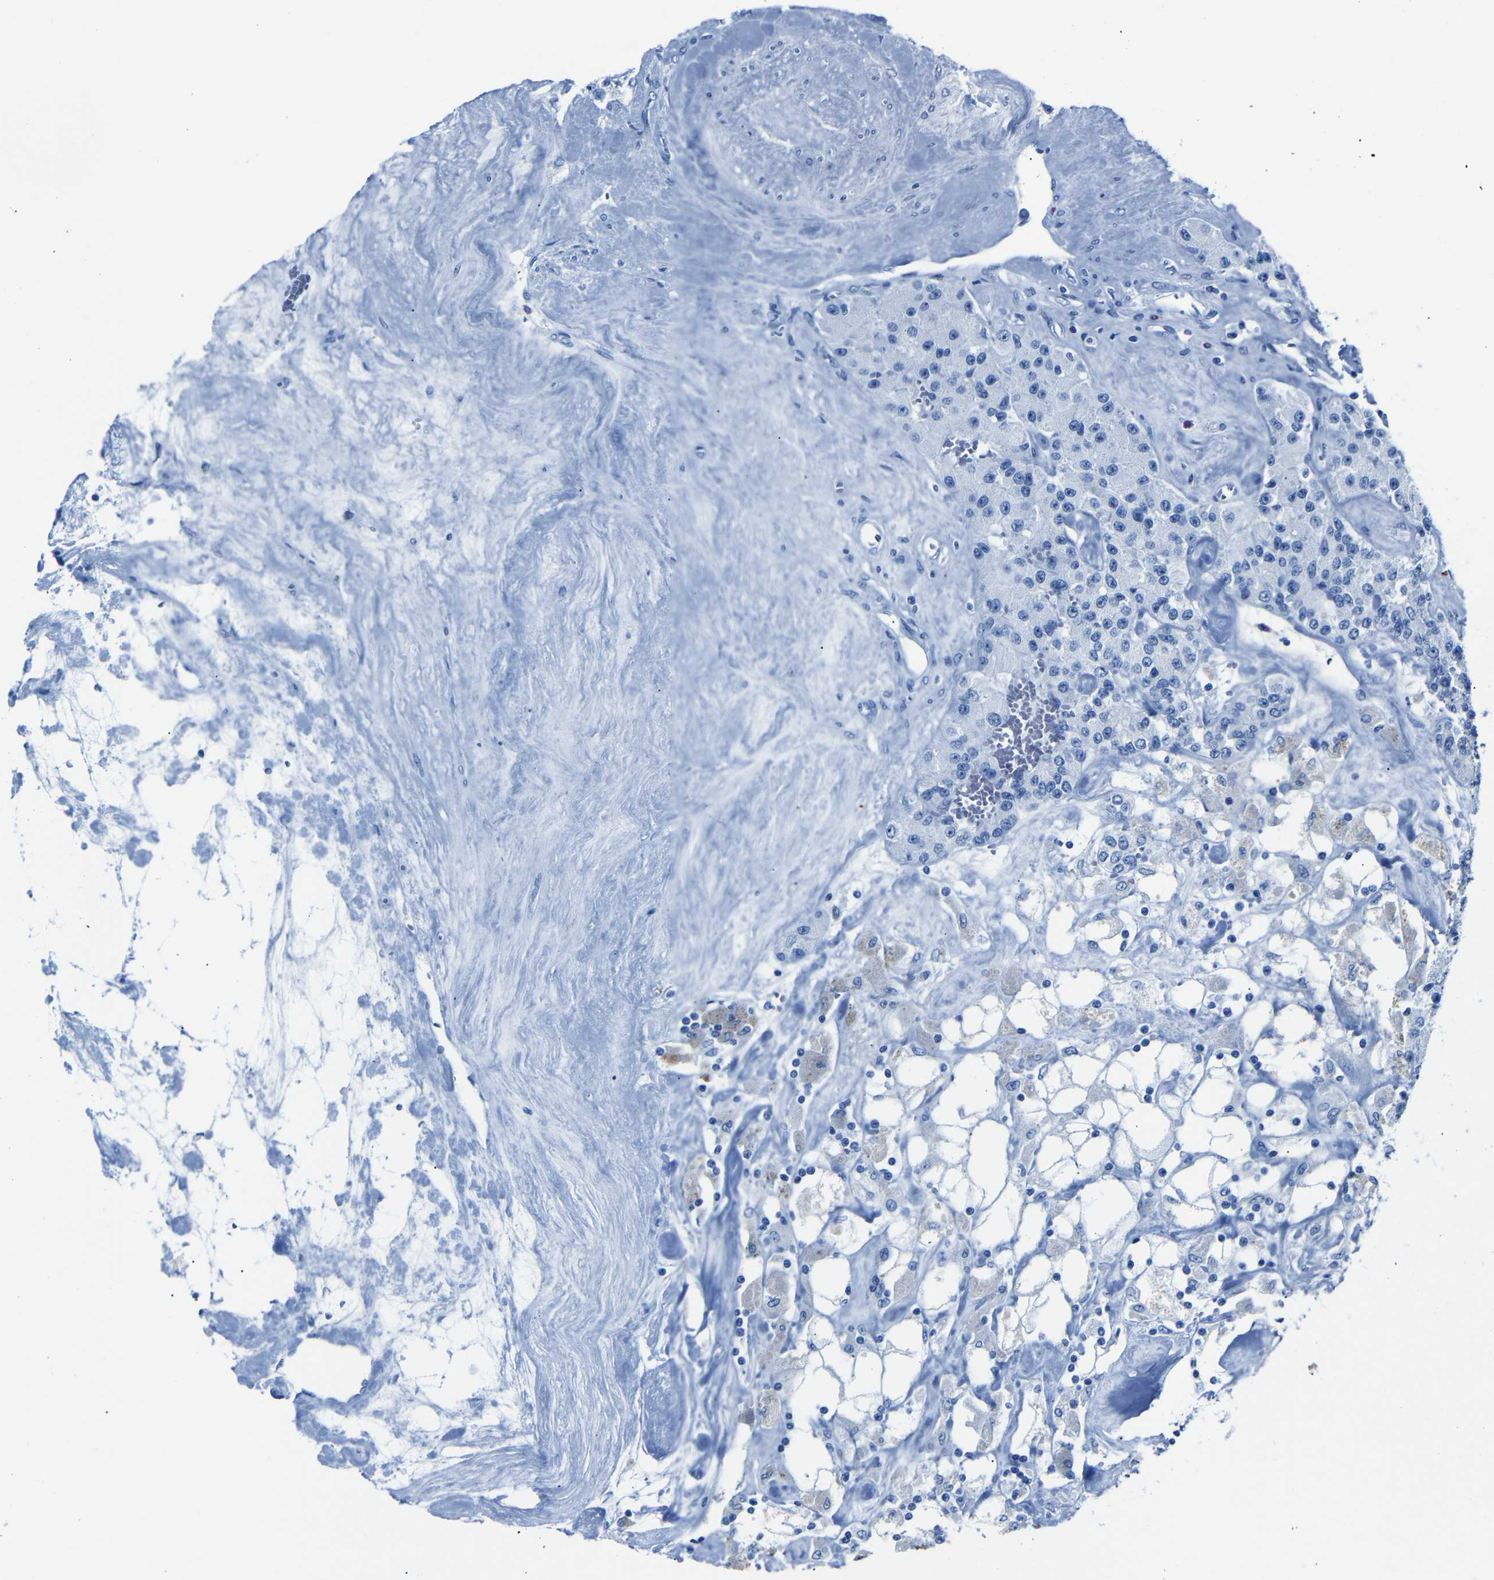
{"staining": {"intensity": "negative", "quantity": "none", "location": "none"}, "tissue": "carcinoid", "cell_type": "Tumor cells", "image_type": "cancer", "snomed": [{"axis": "morphology", "description": "Carcinoid, malignant, NOS"}, {"axis": "topography", "description": "Pancreas"}], "caption": "Micrograph shows no significant protein staining in tumor cells of carcinoid.", "gene": "CLDN11", "patient": {"sex": "male", "age": 41}}